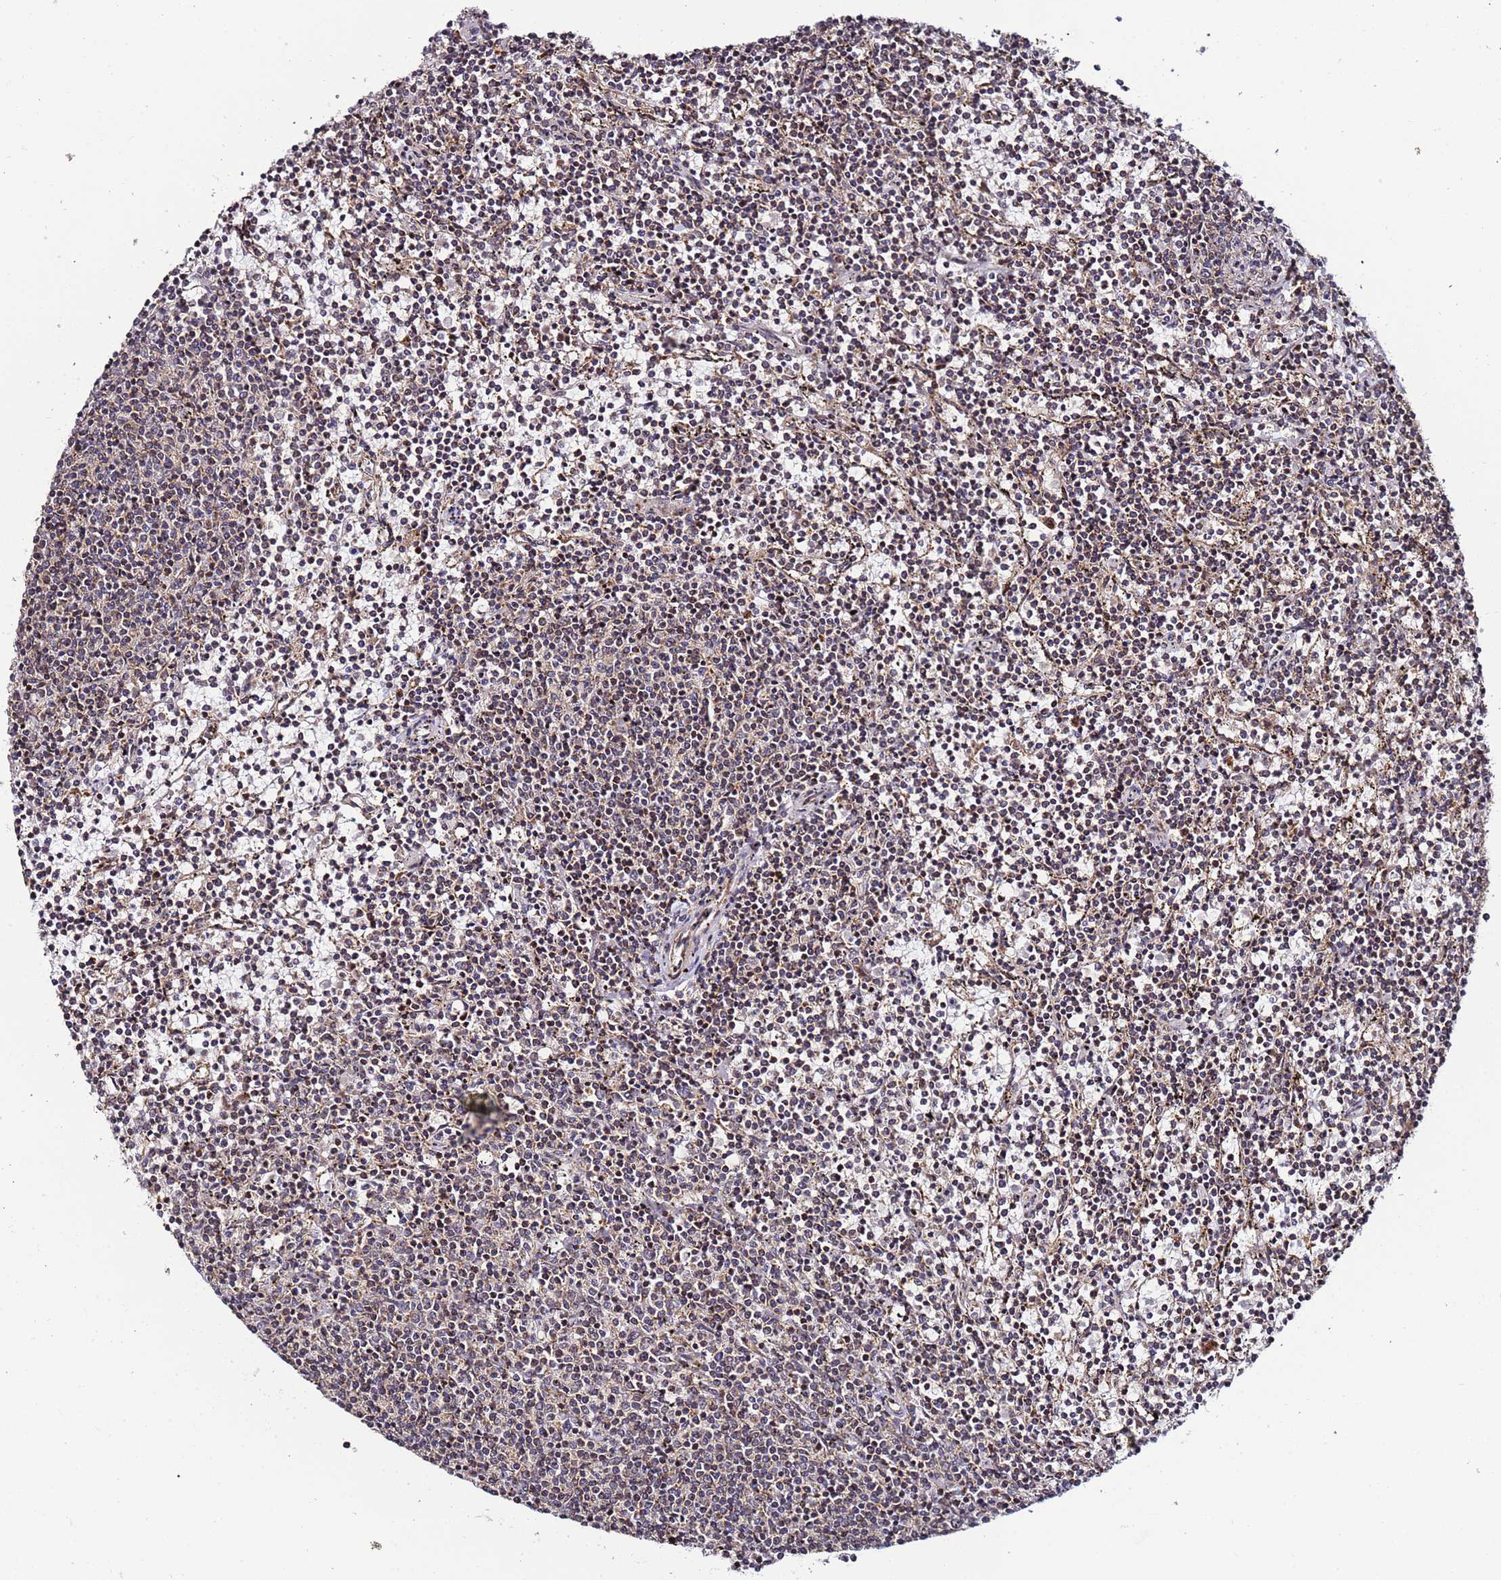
{"staining": {"intensity": "moderate", "quantity": "<25%", "location": "nuclear"}, "tissue": "lymphoma", "cell_type": "Tumor cells", "image_type": "cancer", "snomed": [{"axis": "morphology", "description": "Malignant lymphoma, non-Hodgkin's type, Low grade"}, {"axis": "topography", "description": "Spleen"}], "caption": "A brown stain shows moderate nuclear expression of a protein in malignant lymphoma, non-Hodgkin's type (low-grade) tumor cells.", "gene": "TP53AIP1", "patient": {"sex": "female", "age": 50}}